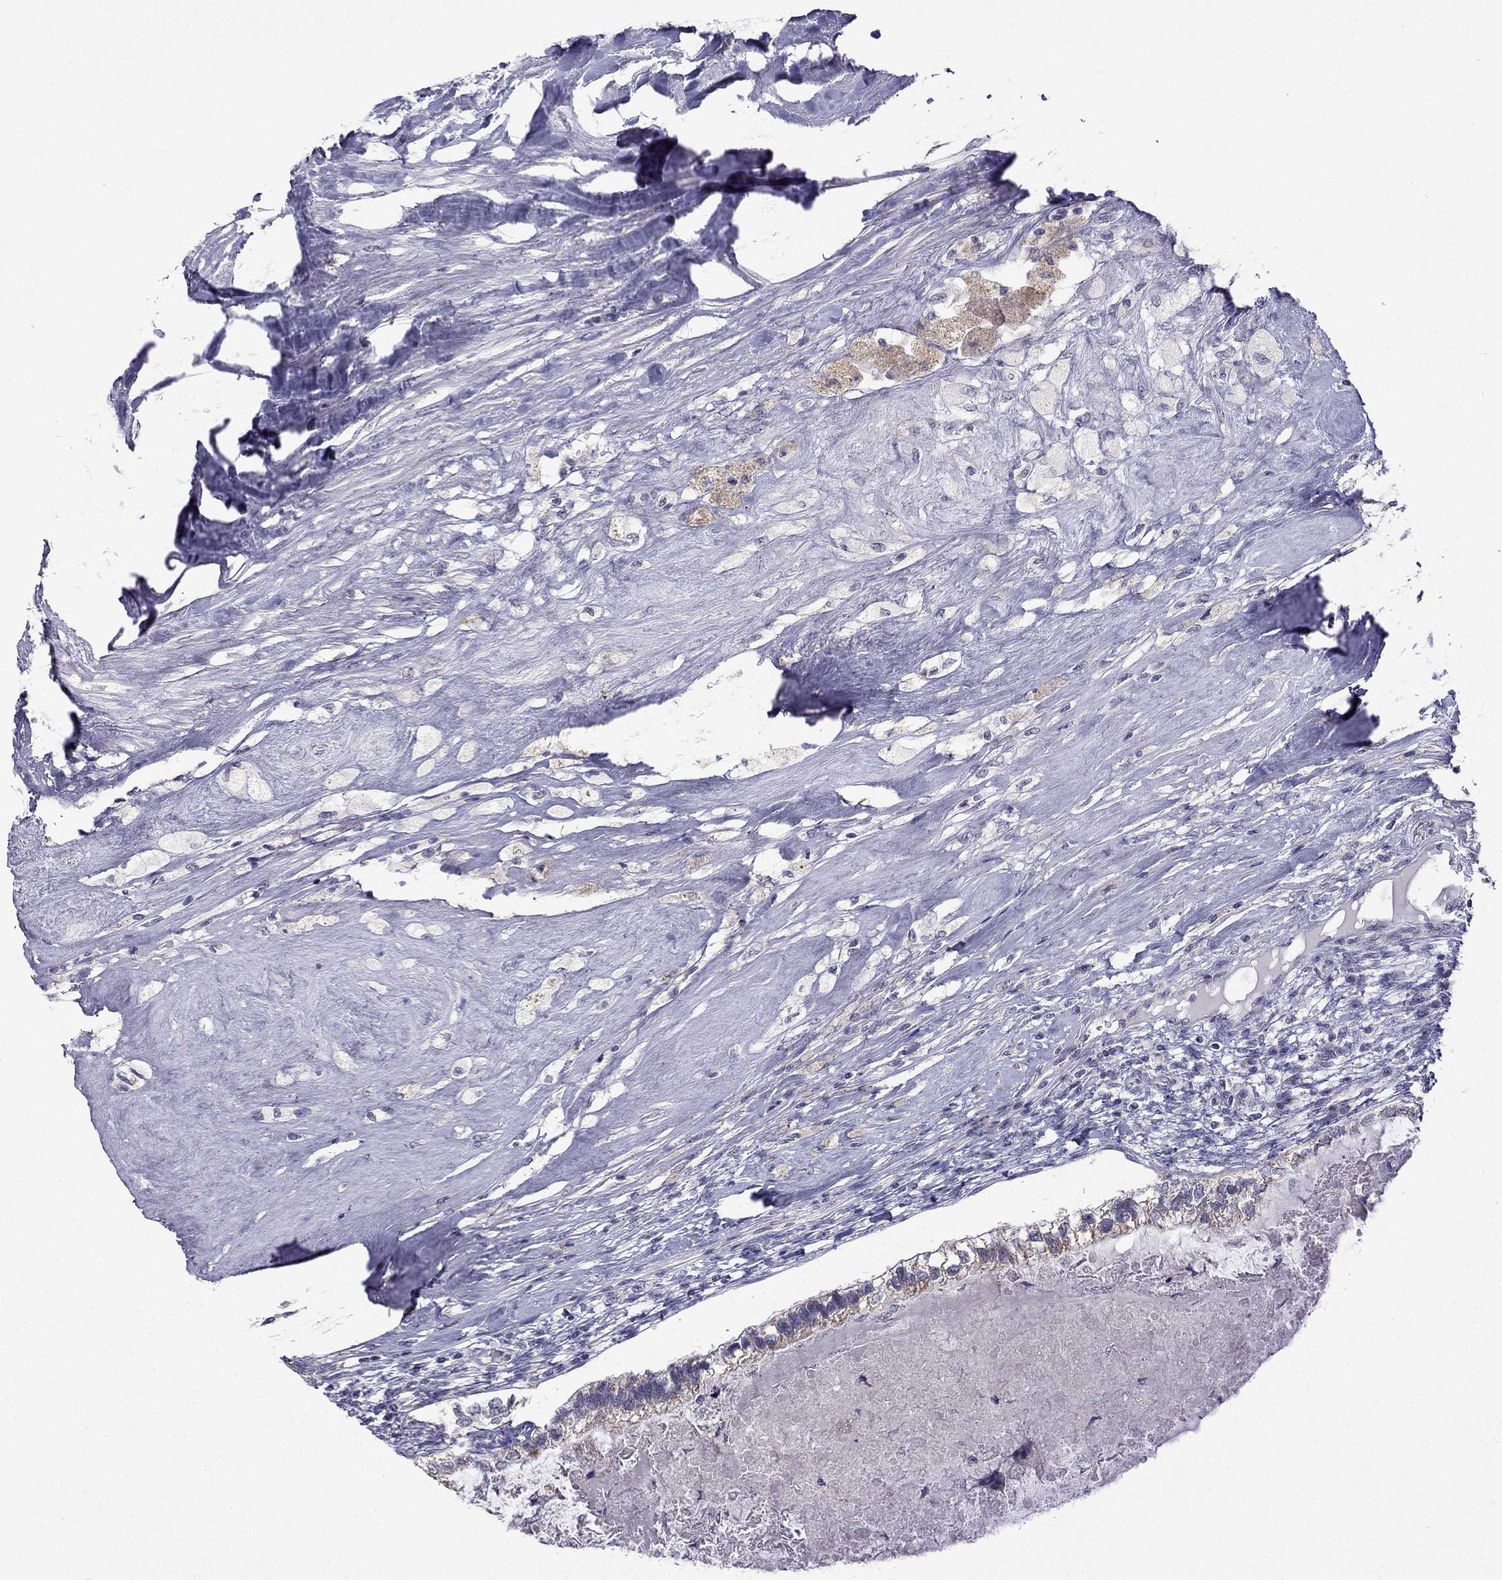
{"staining": {"intensity": "negative", "quantity": "none", "location": "none"}, "tissue": "testis cancer", "cell_type": "Tumor cells", "image_type": "cancer", "snomed": [{"axis": "morphology", "description": "Seminoma, NOS"}, {"axis": "morphology", "description": "Carcinoma, Embryonal, NOS"}, {"axis": "topography", "description": "Testis"}], "caption": "Immunohistochemistry micrograph of neoplastic tissue: testis cancer stained with DAB (3,3'-diaminobenzidine) reveals no significant protein positivity in tumor cells.", "gene": "C5orf49", "patient": {"sex": "male", "age": 41}}